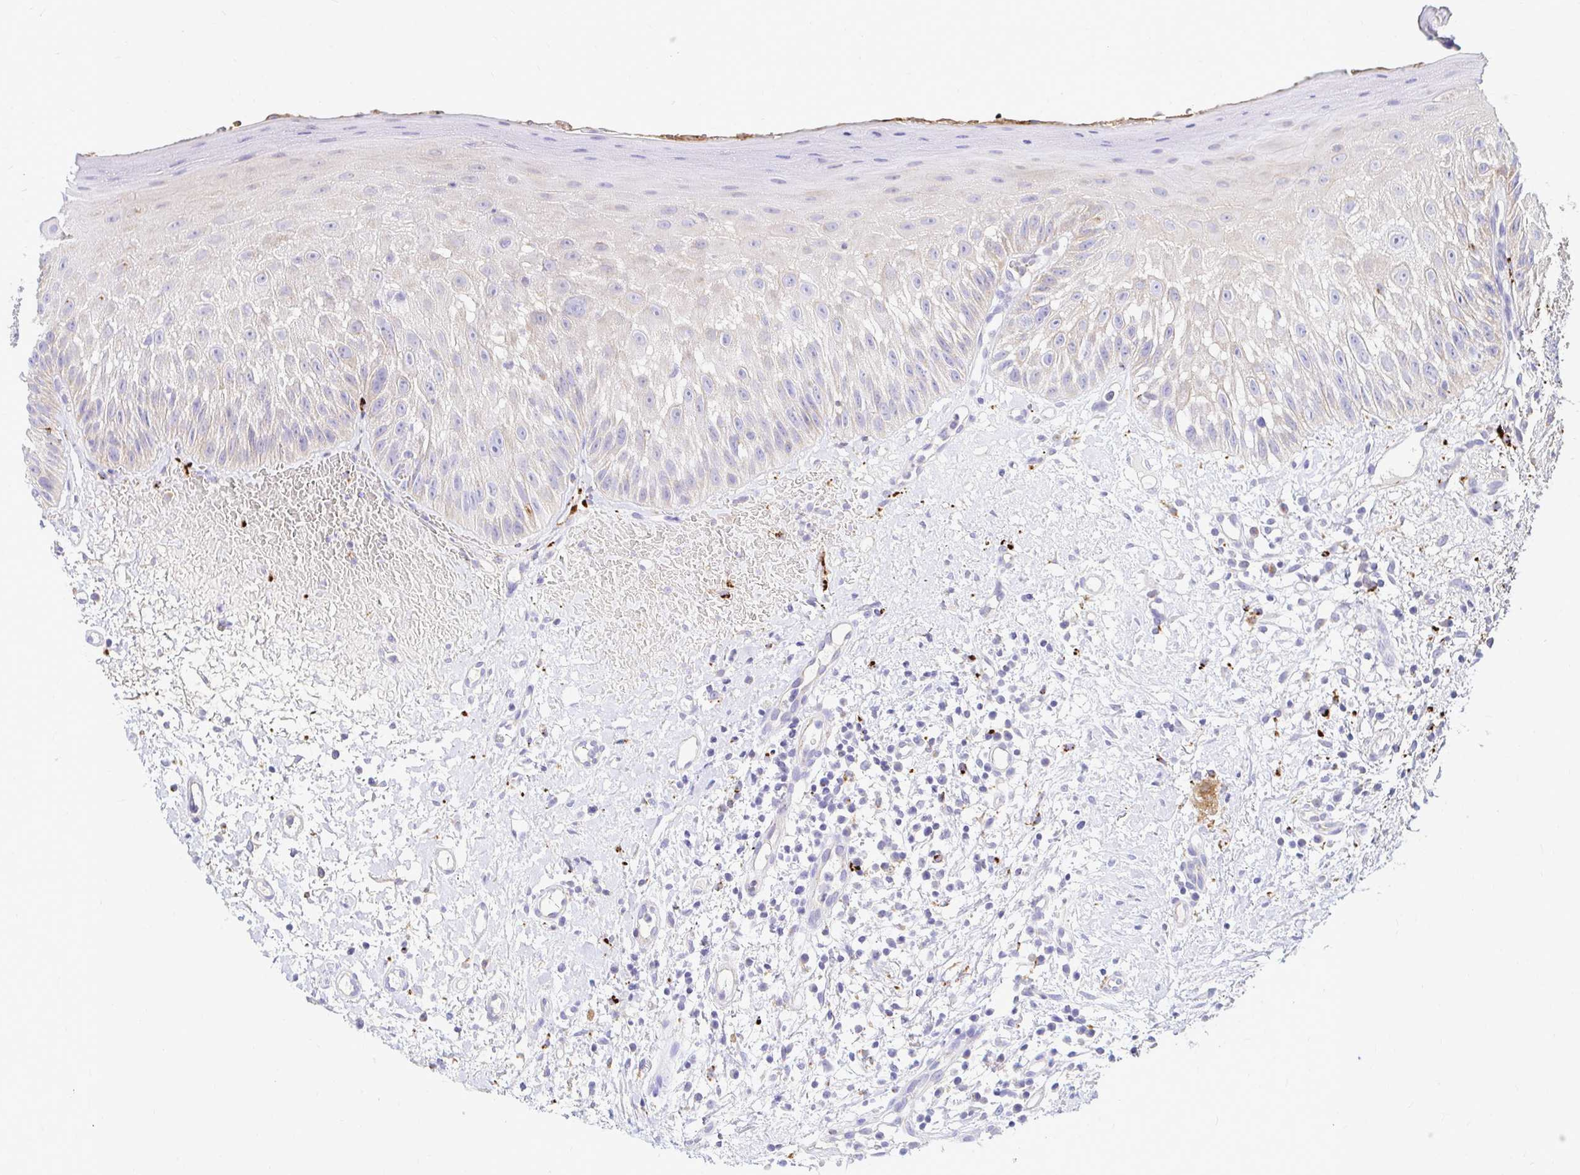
{"staining": {"intensity": "negative", "quantity": "none", "location": "none"}, "tissue": "oral mucosa", "cell_type": "Squamous epithelial cells", "image_type": "normal", "snomed": [{"axis": "morphology", "description": "Normal tissue, NOS"}, {"axis": "topography", "description": "Oral tissue"}, {"axis": "topography", "description": "Tounge, NOS"}], "caption": "IHC histopathology image of normal oral mucosa: oral mucosa stained with DAB exhibits no significant protein expression in squamous epithelial cells. (Immunohistochemistry, brightfield microscopy, high magnification).", "gene": "FUCA1", "patient": {"sex": "male", "age": 83}}